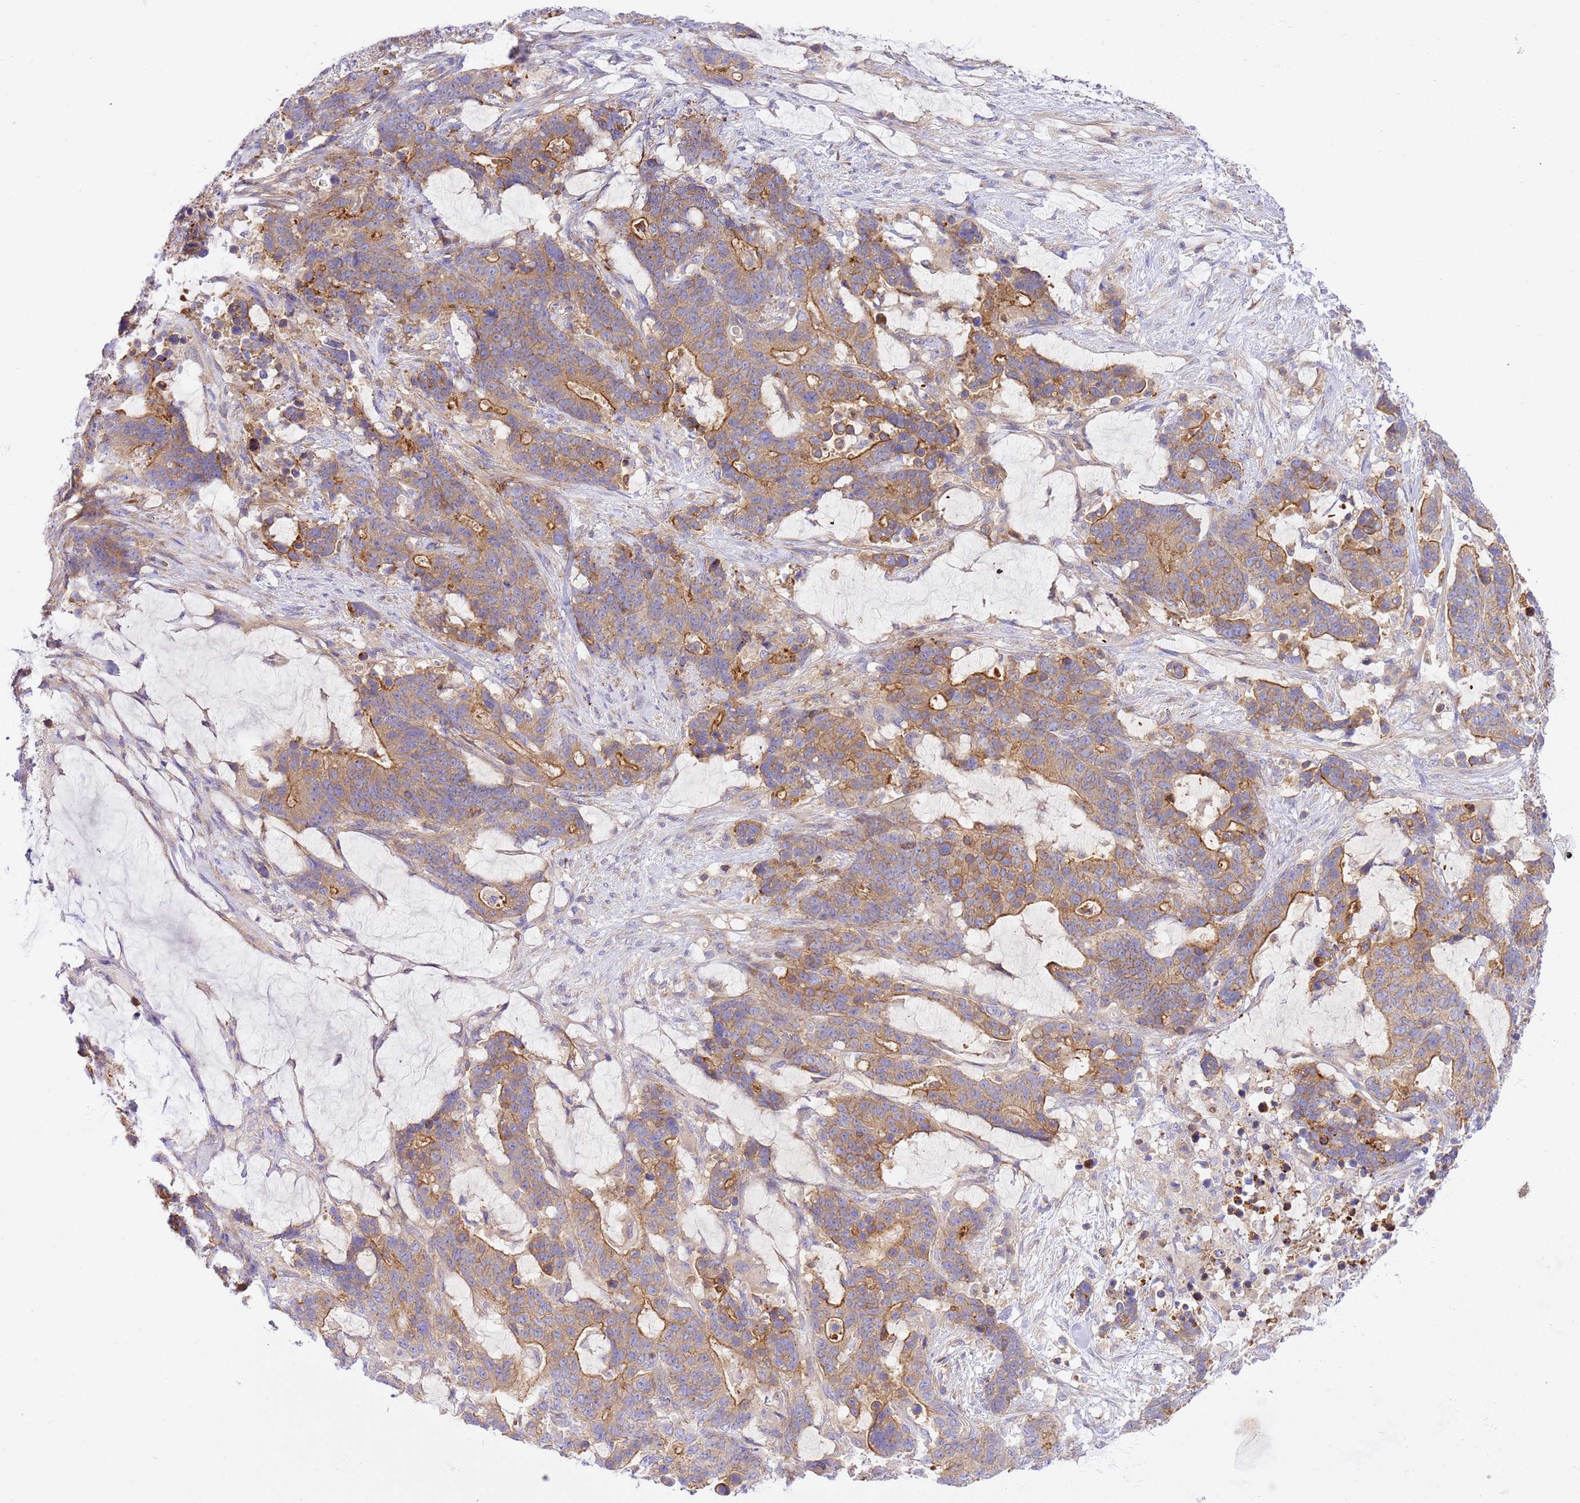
{"staining": {"intensity": "moderate", "quantity": "25%-75%", "location": "cytoplasmic/membranous"}, "tissue": "stomach cancer", "cell_type": "Tumor cells", "image_type": "cancer", "snomed": [{"axis": "morphology", "description": "Normal tissue, NOS"}, {"axis": "morphology", "description": "Adenocarcinoma, NOS"}, {"axis": "topography", "description": "Stomach"}], "caption": "Immunohistochemistry (IHC) of human stomach adenocarcinoma shows medium levels of moderate cytoplasmic/membranous positivity in about 25%-75% of tumor cells. (brown staining indicates protein expression, while blue staining denotes nuclei).", "gene": "EFCAB8", "patient": {"sex": "female", "age": 64}}